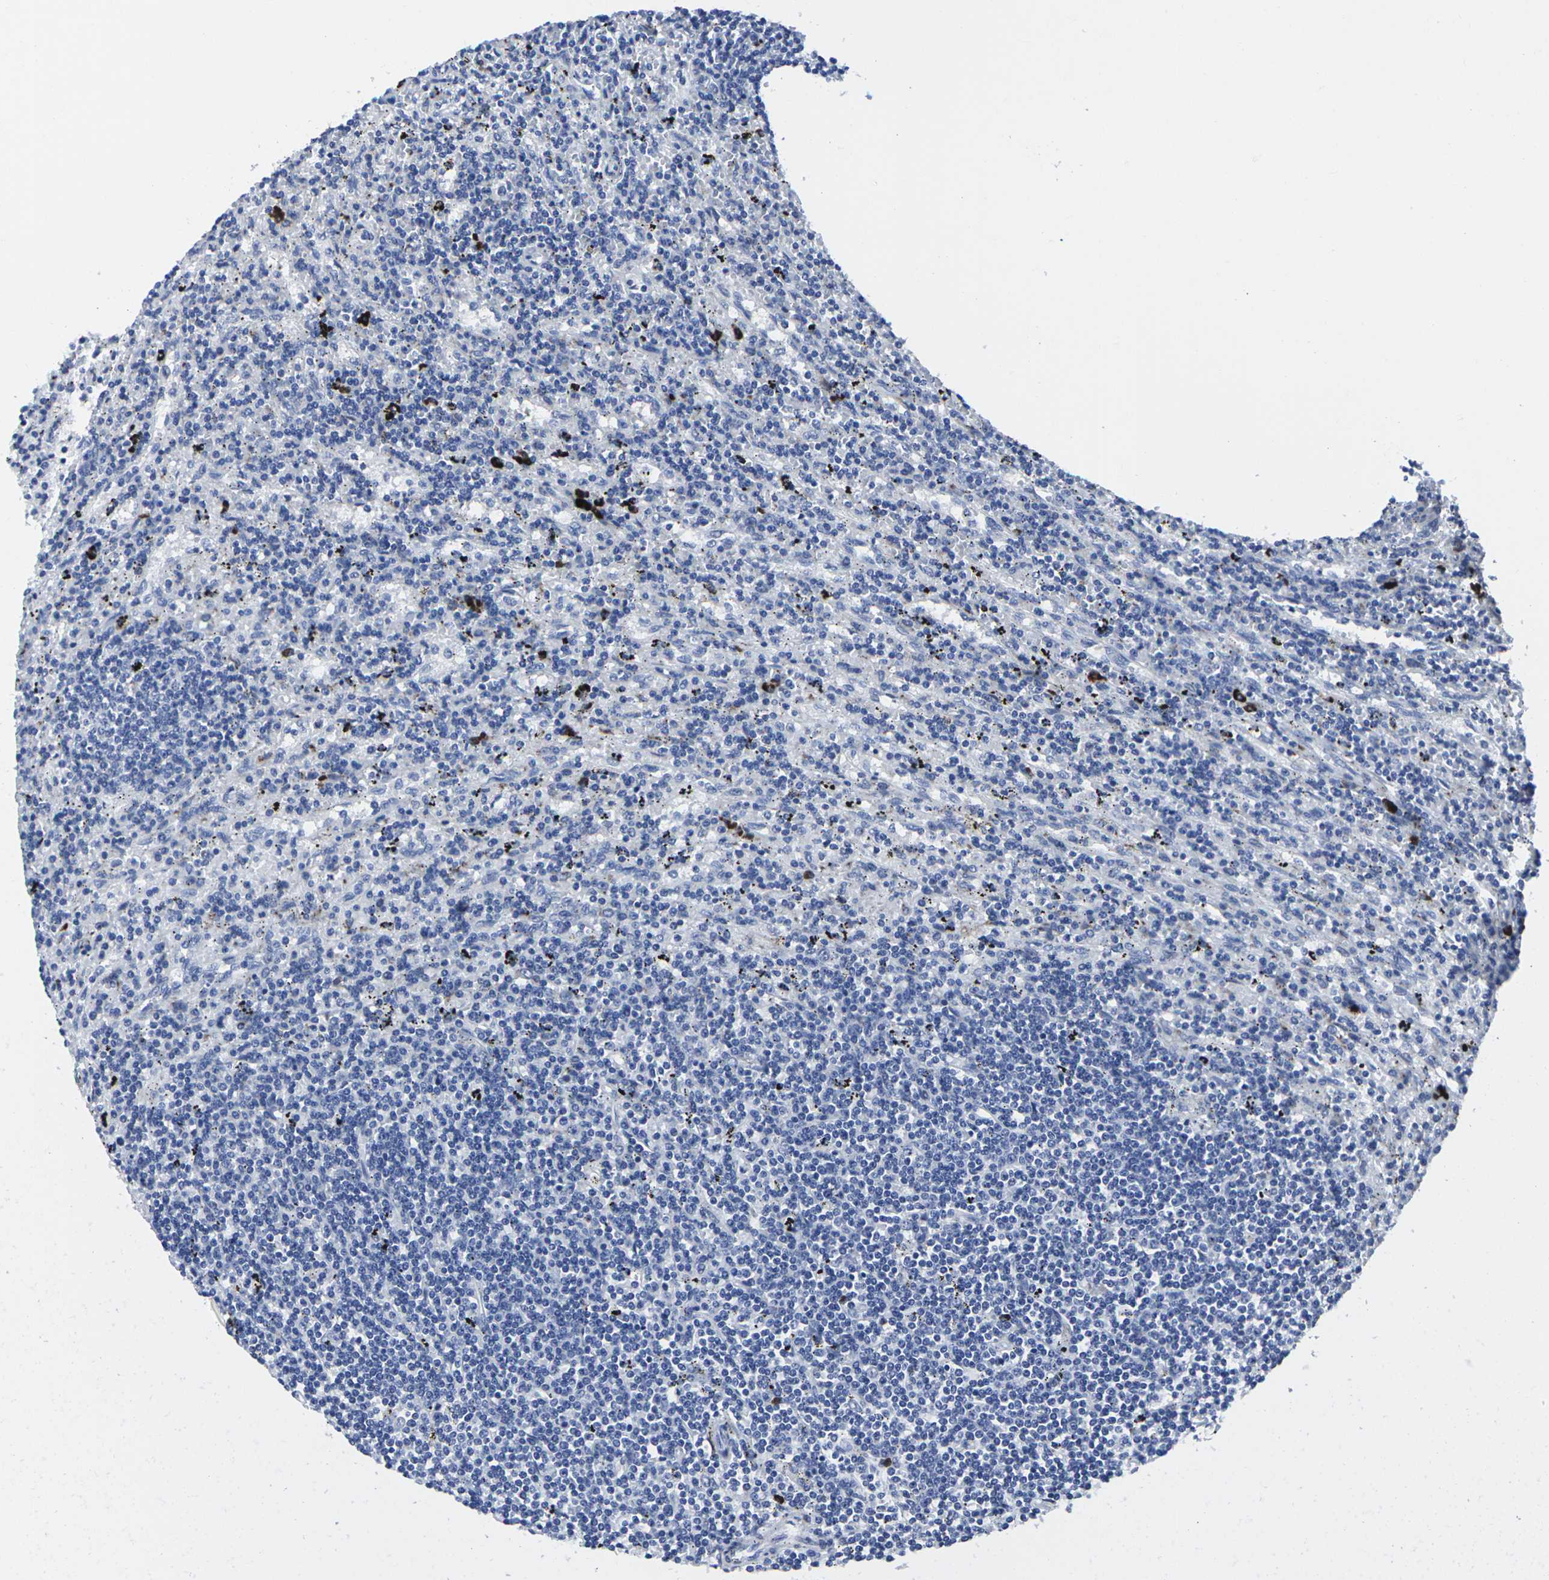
{"staining": {"intensity": "negative", "quantity": "none", "location": "none"}, "tissue": "lymphoma", "cell_type": "Tumor cells", "image_type": "cancer", "snomed": [{"axis": "morphology", "description": "Malignant lymphoma, non-Hodgkin's type, Low grade"}, {"axis": "topography", "description": "Spleen"}], "caption": "High power microscopy micrograph of an immunohistochemistry histopathology image of lymphoma, revealing no significant staining in tumor cells. The staining was performed using DAB (3,3'-diaminobenzidine) to visualize the protein expression in brown, while the nuclei were stained in blue with hematoxylin (Magnification: 20x).", "gene": "RPN1", "patient": {"sex": "male", "age": 76}}